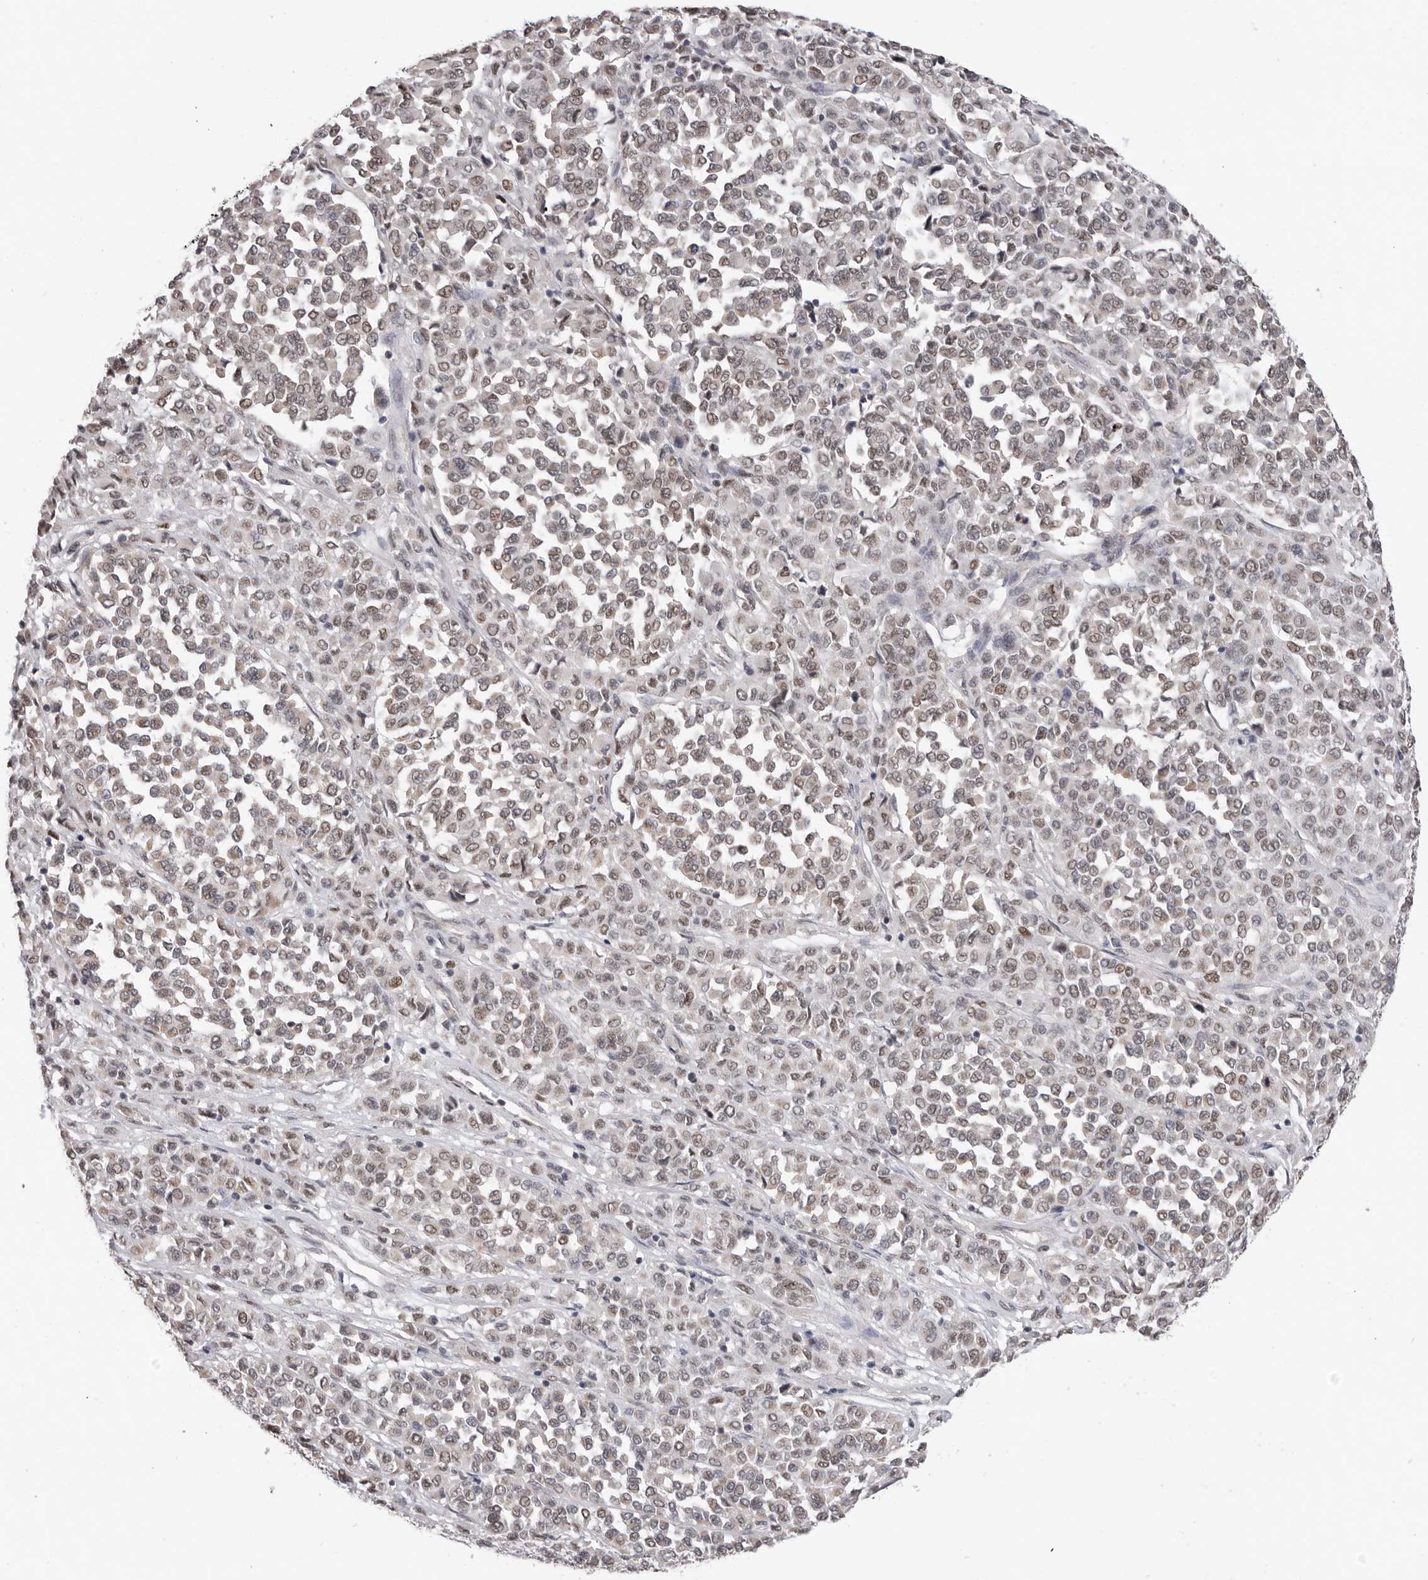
{"staining": {"intensity": "weak", "quantity": ">75%", "location": "nuclear"}, "tissue": "melanoma", "cell_type": "Tumor cells", "image_type": "cancer", "snomed": [{"axis": "morphology", "description": "Malignant melanoma, Metastatic site"}, {"axis": "topography", "description": "Pancreas"}], "caption": "A low amount of weak nuclear staining is appreciated in approximately >75% of tumor cells in melanoma tissue. (DAB (3,3'-diaminobenzidine) = brown stain, brightfield microscopy at high magnification).", "gene": "SMARCC1", "patient": {"sex": "female", "age": 30}}